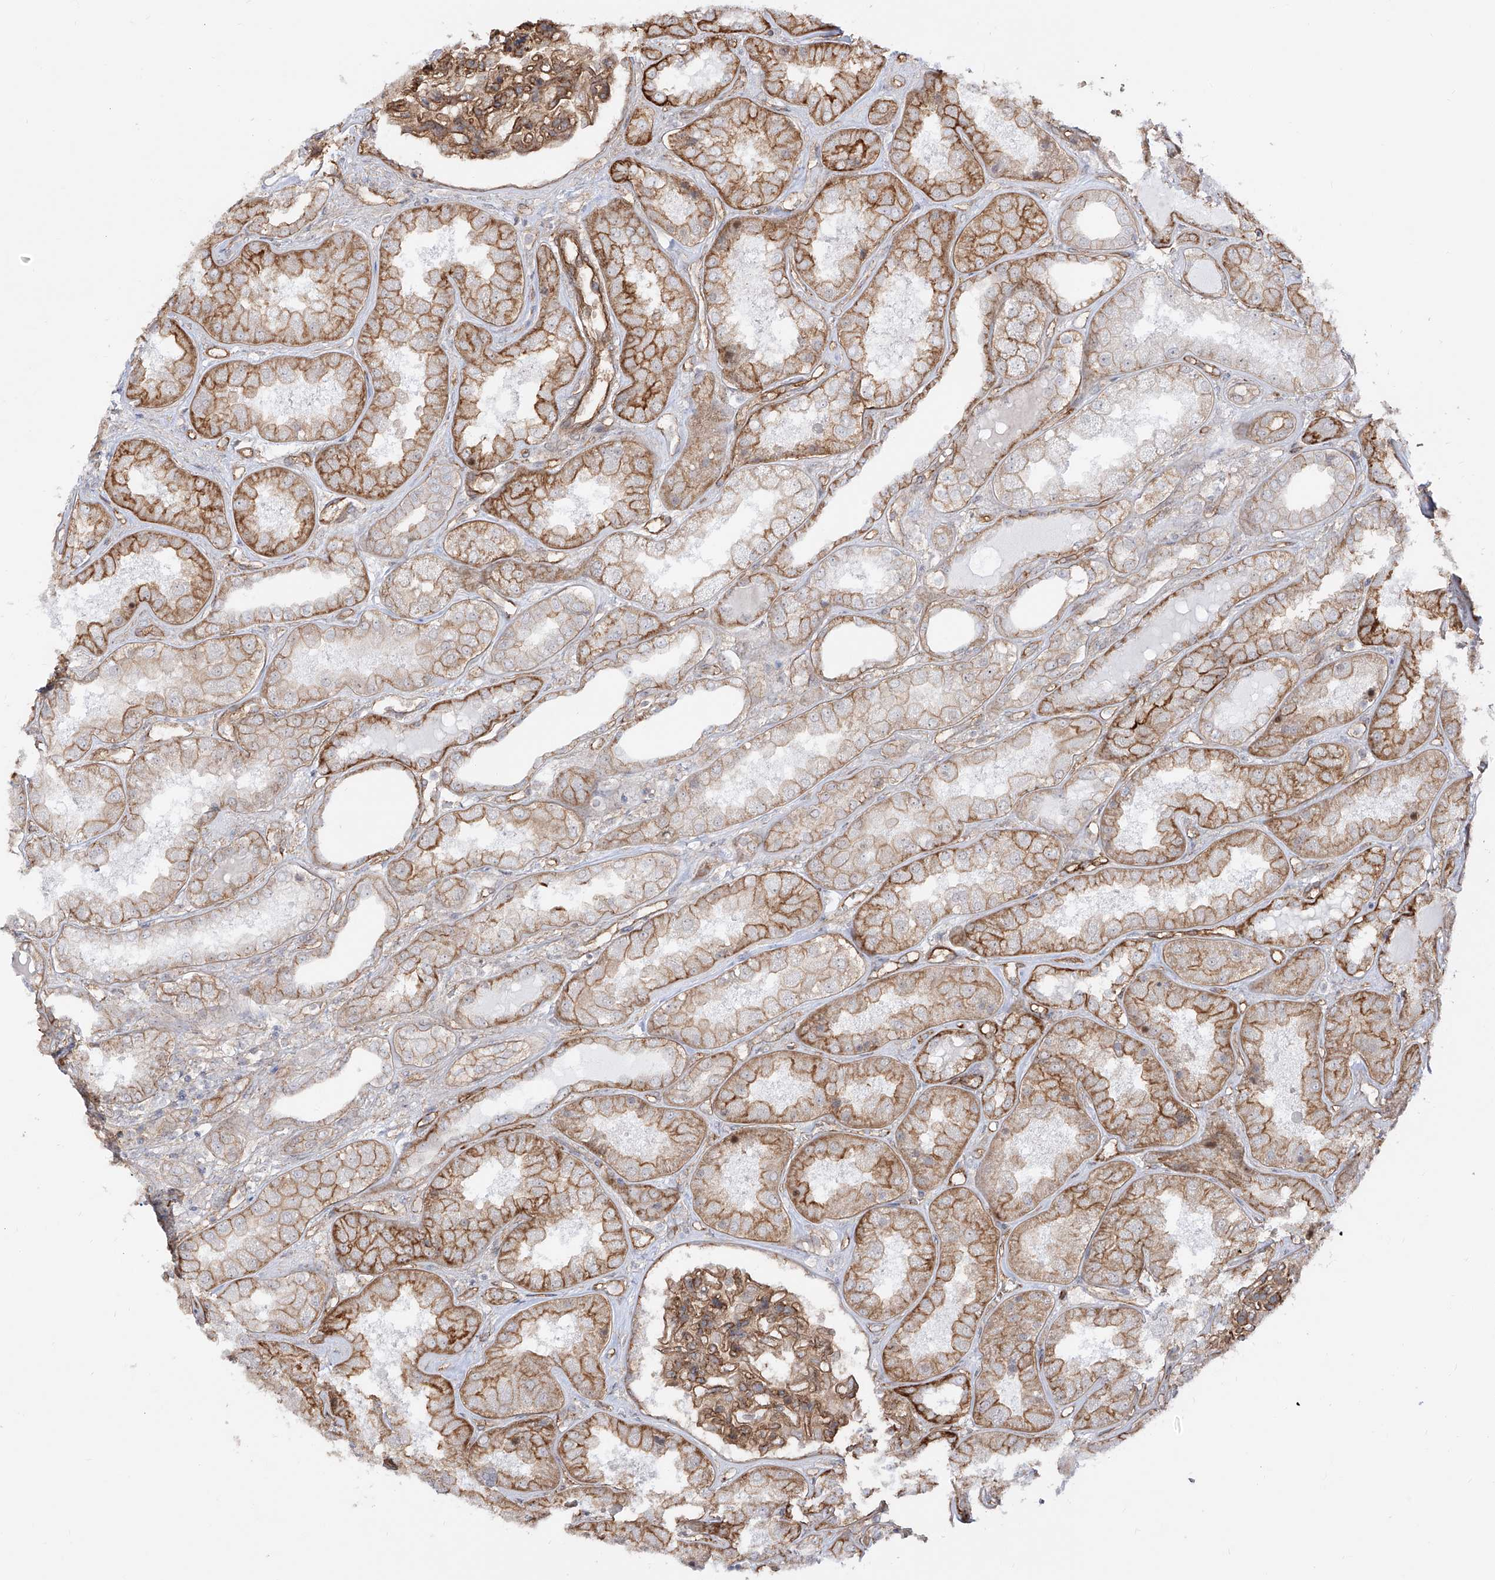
{"staining": {"intensity": "moderate", "quantity": ">75%", "location": "cytoplasmic/membranous"}, "tissue": "kidney", "cell_type": "Cells in glomeruli", "image_type": "normal", "snomed": [{"axis": "morphology", "description": "Normal tissue, NOS"}, {"axis": "topography", "description": "Kidney"}], "caption": "High-power microscopy captured an immunohistochemistry micrograph of unremarkable kidney, revealing moderate cytoplasmic/membranous expression in approximately >75% of cells in glomeruli.", "gene": "ZNF180", "patient": {"sex": "female", "age": 56}}